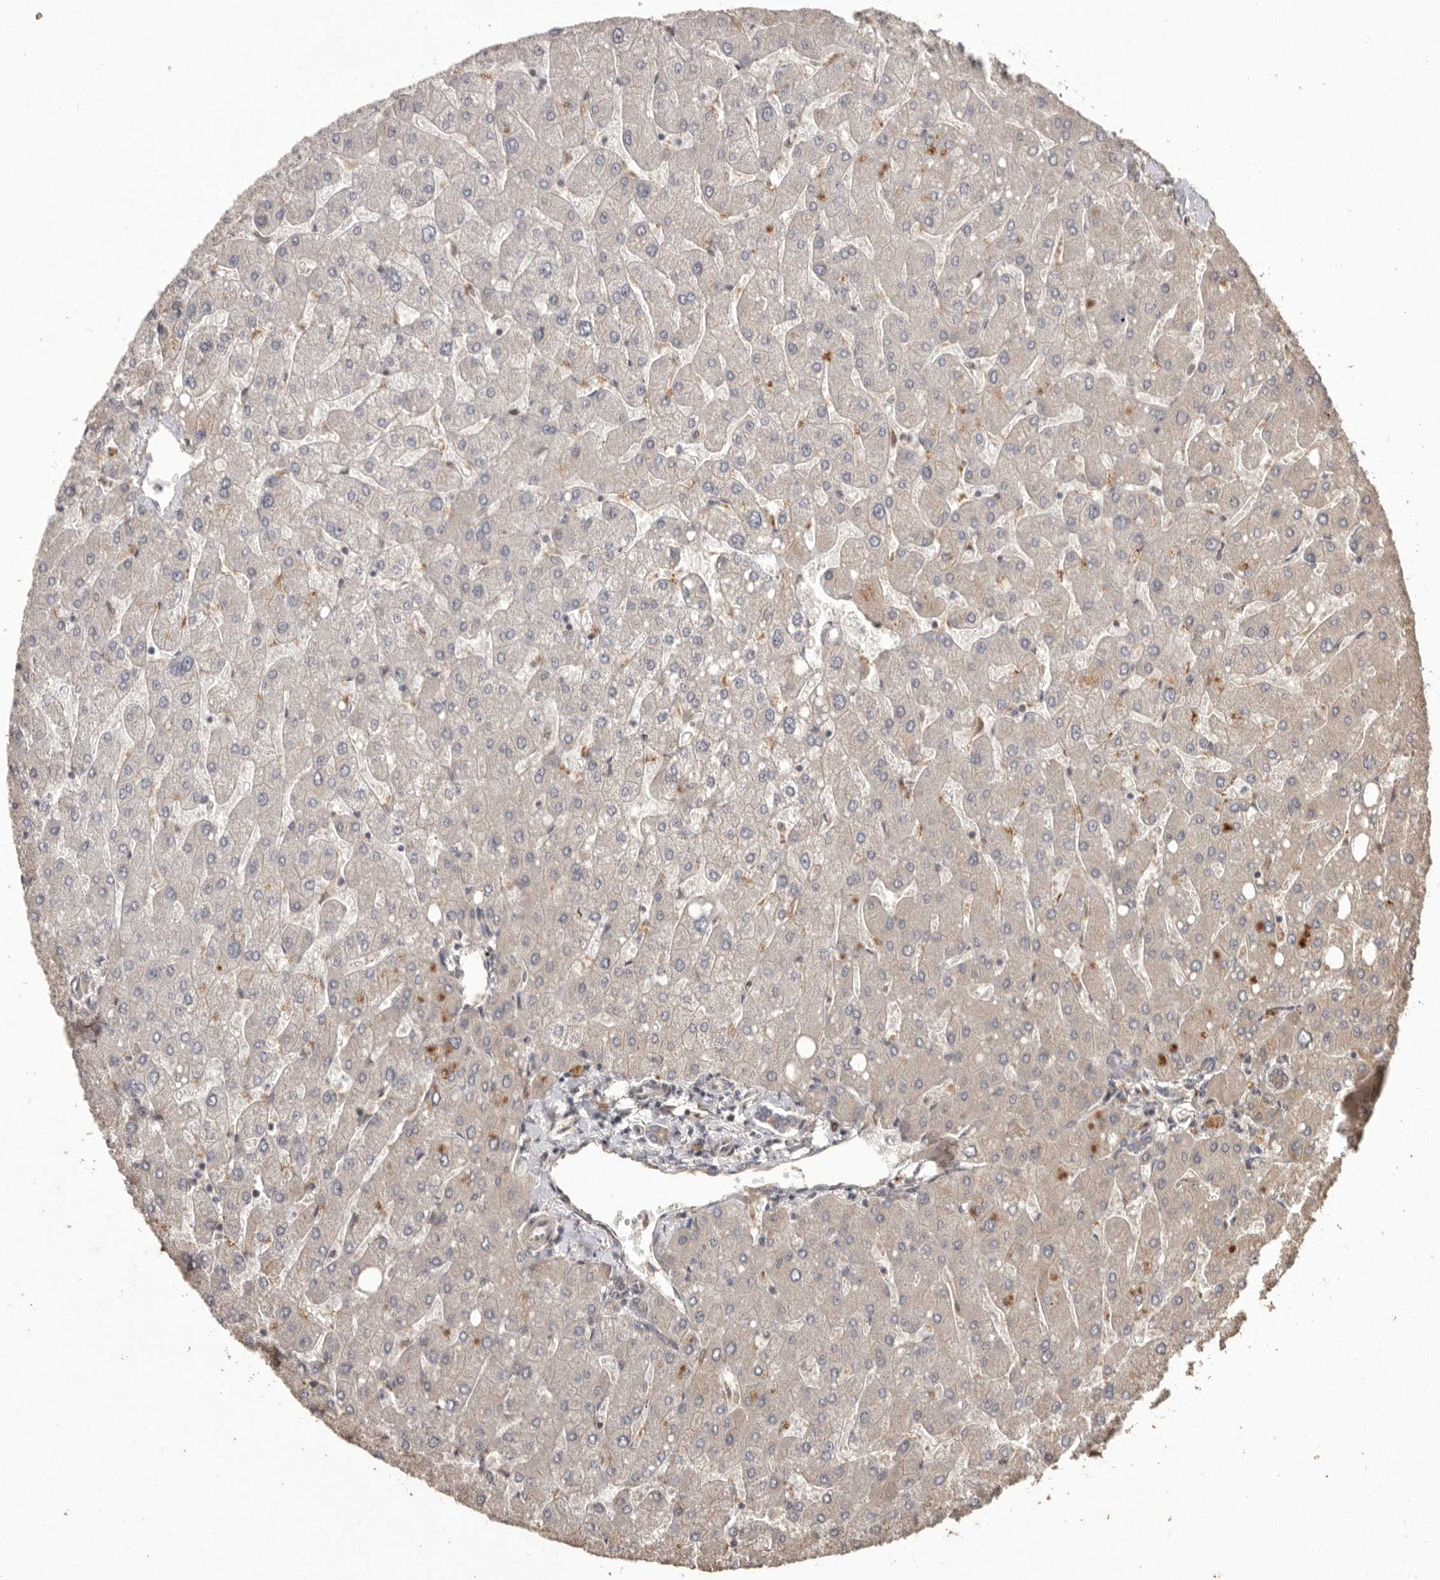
{"staining": {"intensity": "weak", "quantity": ">75%", "location": "cytoplasmic/membranous"}, "tissue": "liver", "cell_type": "Cholangiocytes", "image_type": "normal", "snomed": [{"axis": "morphology", "description": "Normal tissue, NOS"}, {"axis": "topography", "description": "Liver"}], "caption": "DAB immunohistochemical staining of benign liver shows weak cytoplasmic/membranous protein staining in approximately >75% of cholangiocytes. Nuclei are stained in blue.", "gene": "NUP43", "patient": {"sex": "male", "age": 55}}